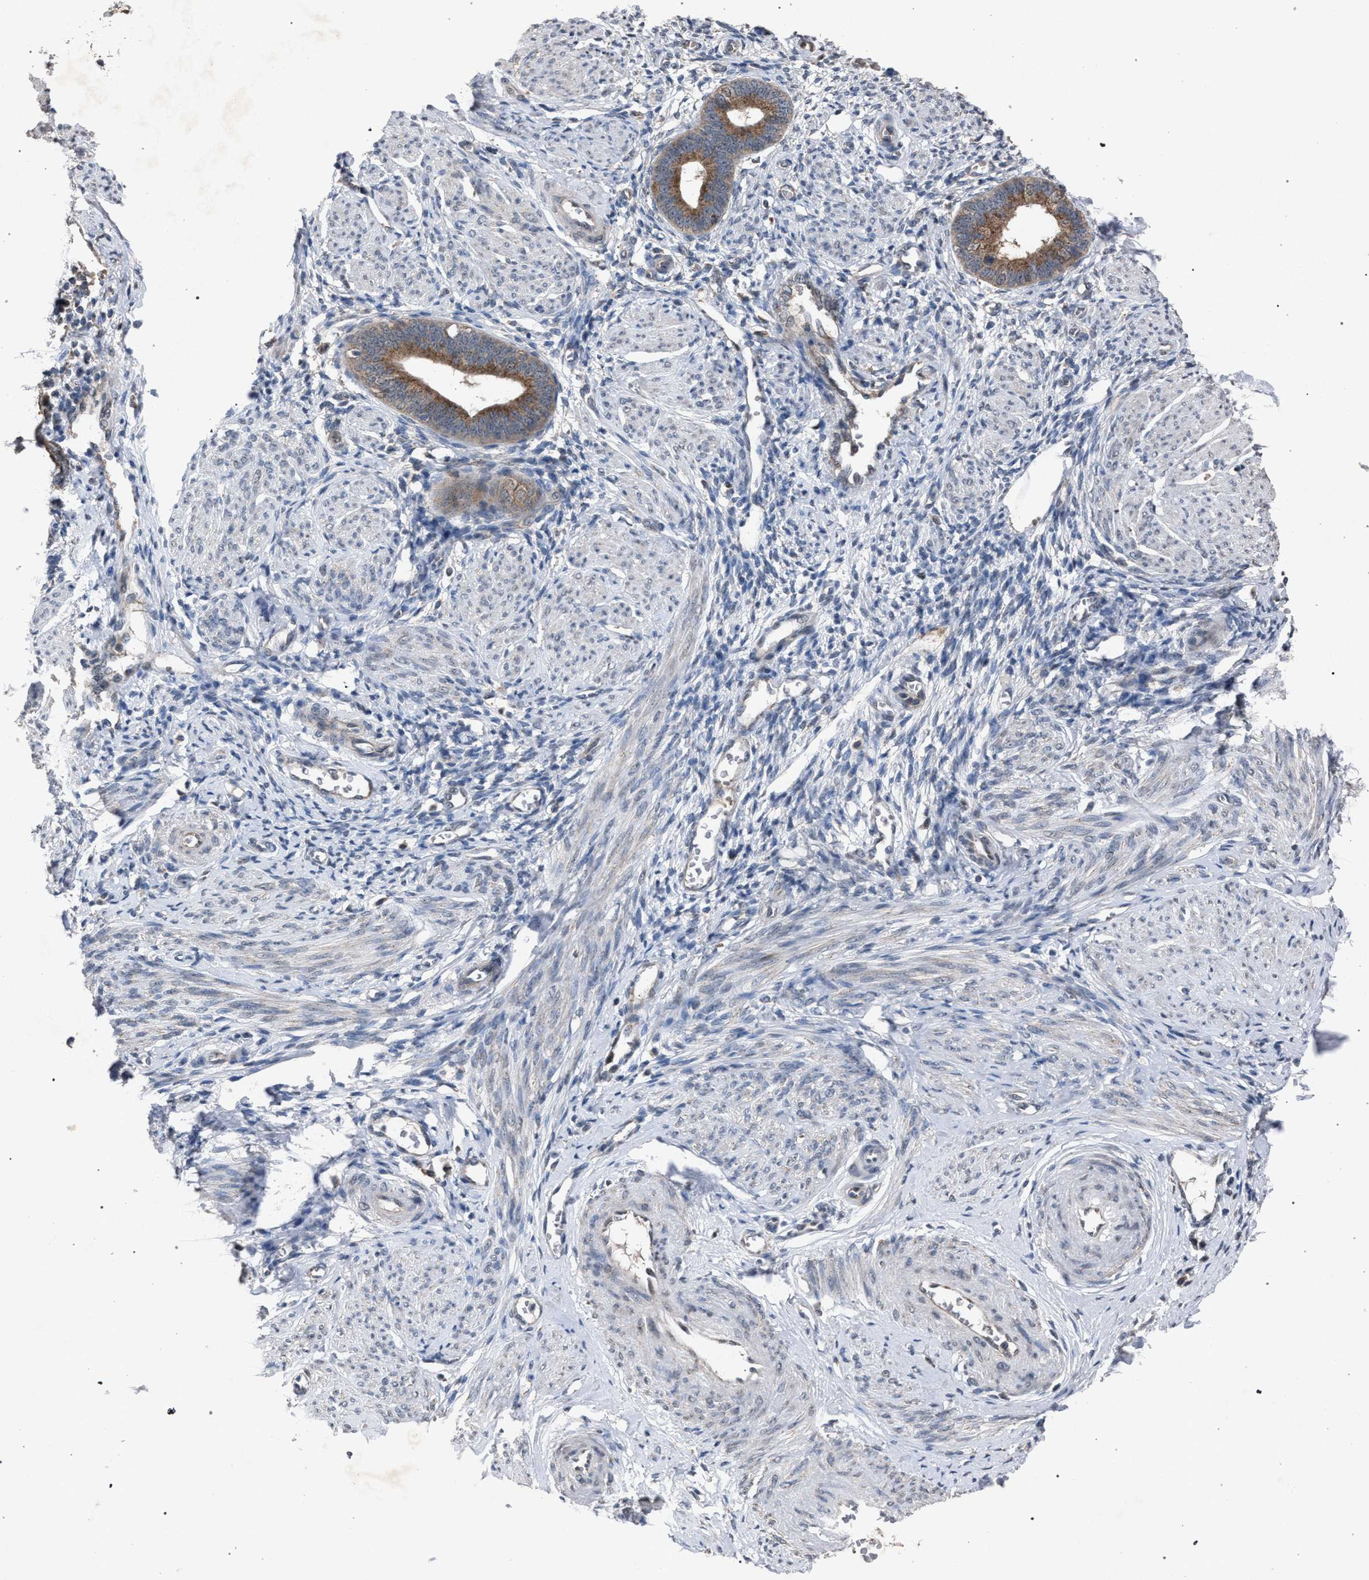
{"staining": {"intensity": "negative", "quantity": "none", "location": "none"}, "tissue": "endometrium", "cell_type": "Cells in endometrial stroma", "image_type": "normal", "snomed": [{"axis": "morphology", "description": "Normal tissue, NOS"}, {"axis": "topography", "description": "Endometrium"}], "caption": "Immunohistochemistry photomicrograph of normal human endometrium stained for a protein (brown), which exhibits no staining in cells in endometrial stroma. (DAB (3,3'-diaminobenzidine) immunohistochemistry, high magnification).", "gene": "HSD17B4", "patient": {"sex": "female", "age": 46}}